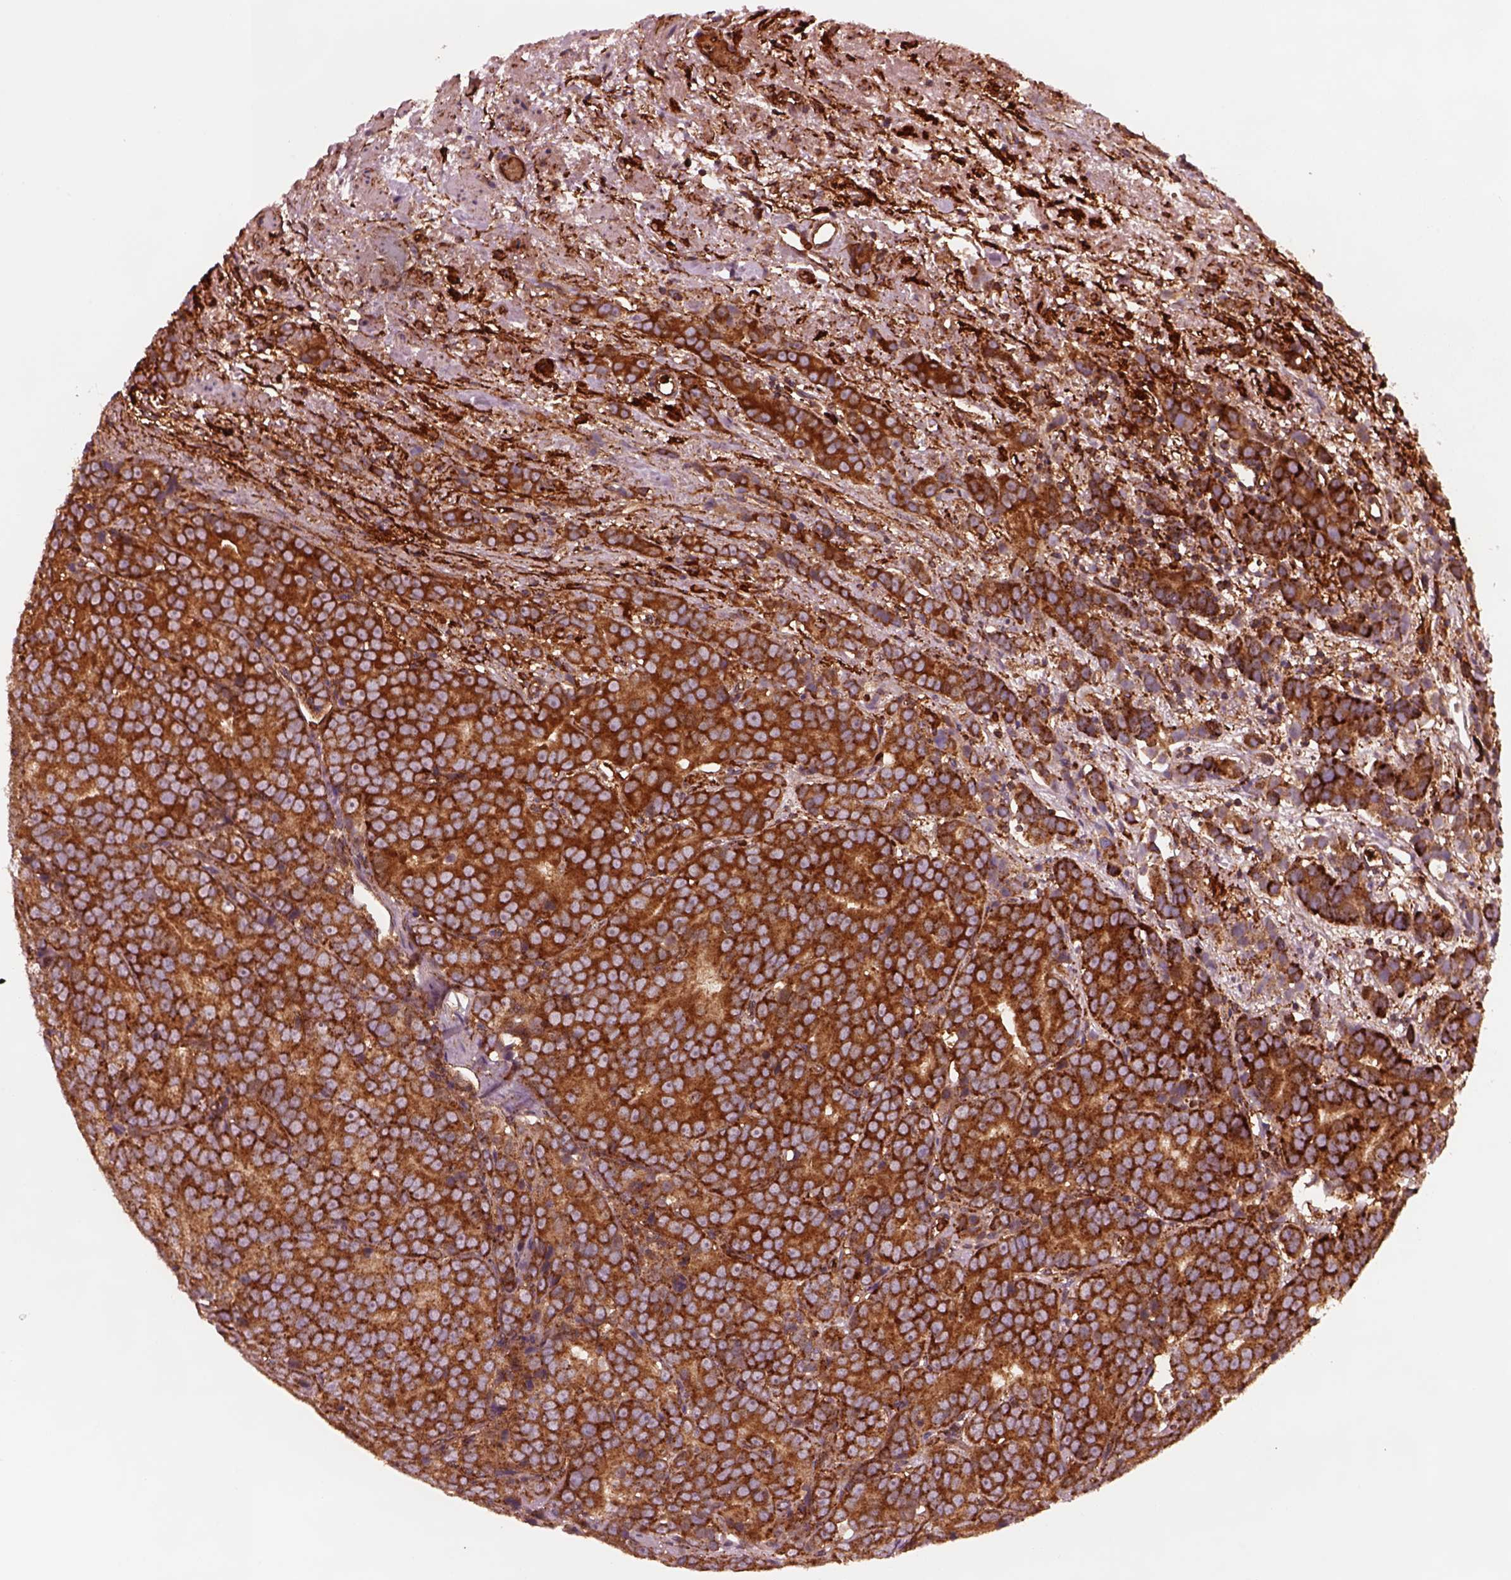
{"staining": {"intensity": "strong", "quantity": ">75%", "location": "cytoplasmic/membranous"}, "tissue": "prostate cancer", "cell_type": "Tumor cells", "image_type": "cancer", "snomed": [{"axis": "morphology", "description": "Adenocarcinoma, High grade"}, {"axis": "topography", "description": "Prostate"}], "caption": "Immunohistochemical staining of human adenocarcinoma (high-grade) (prostate) shows strong cytoplasmic/membranous protein positivity in about >75% of tumor cells.", "gene": "WASHC2A", "patient": {"sex": "male", "age": 90}}